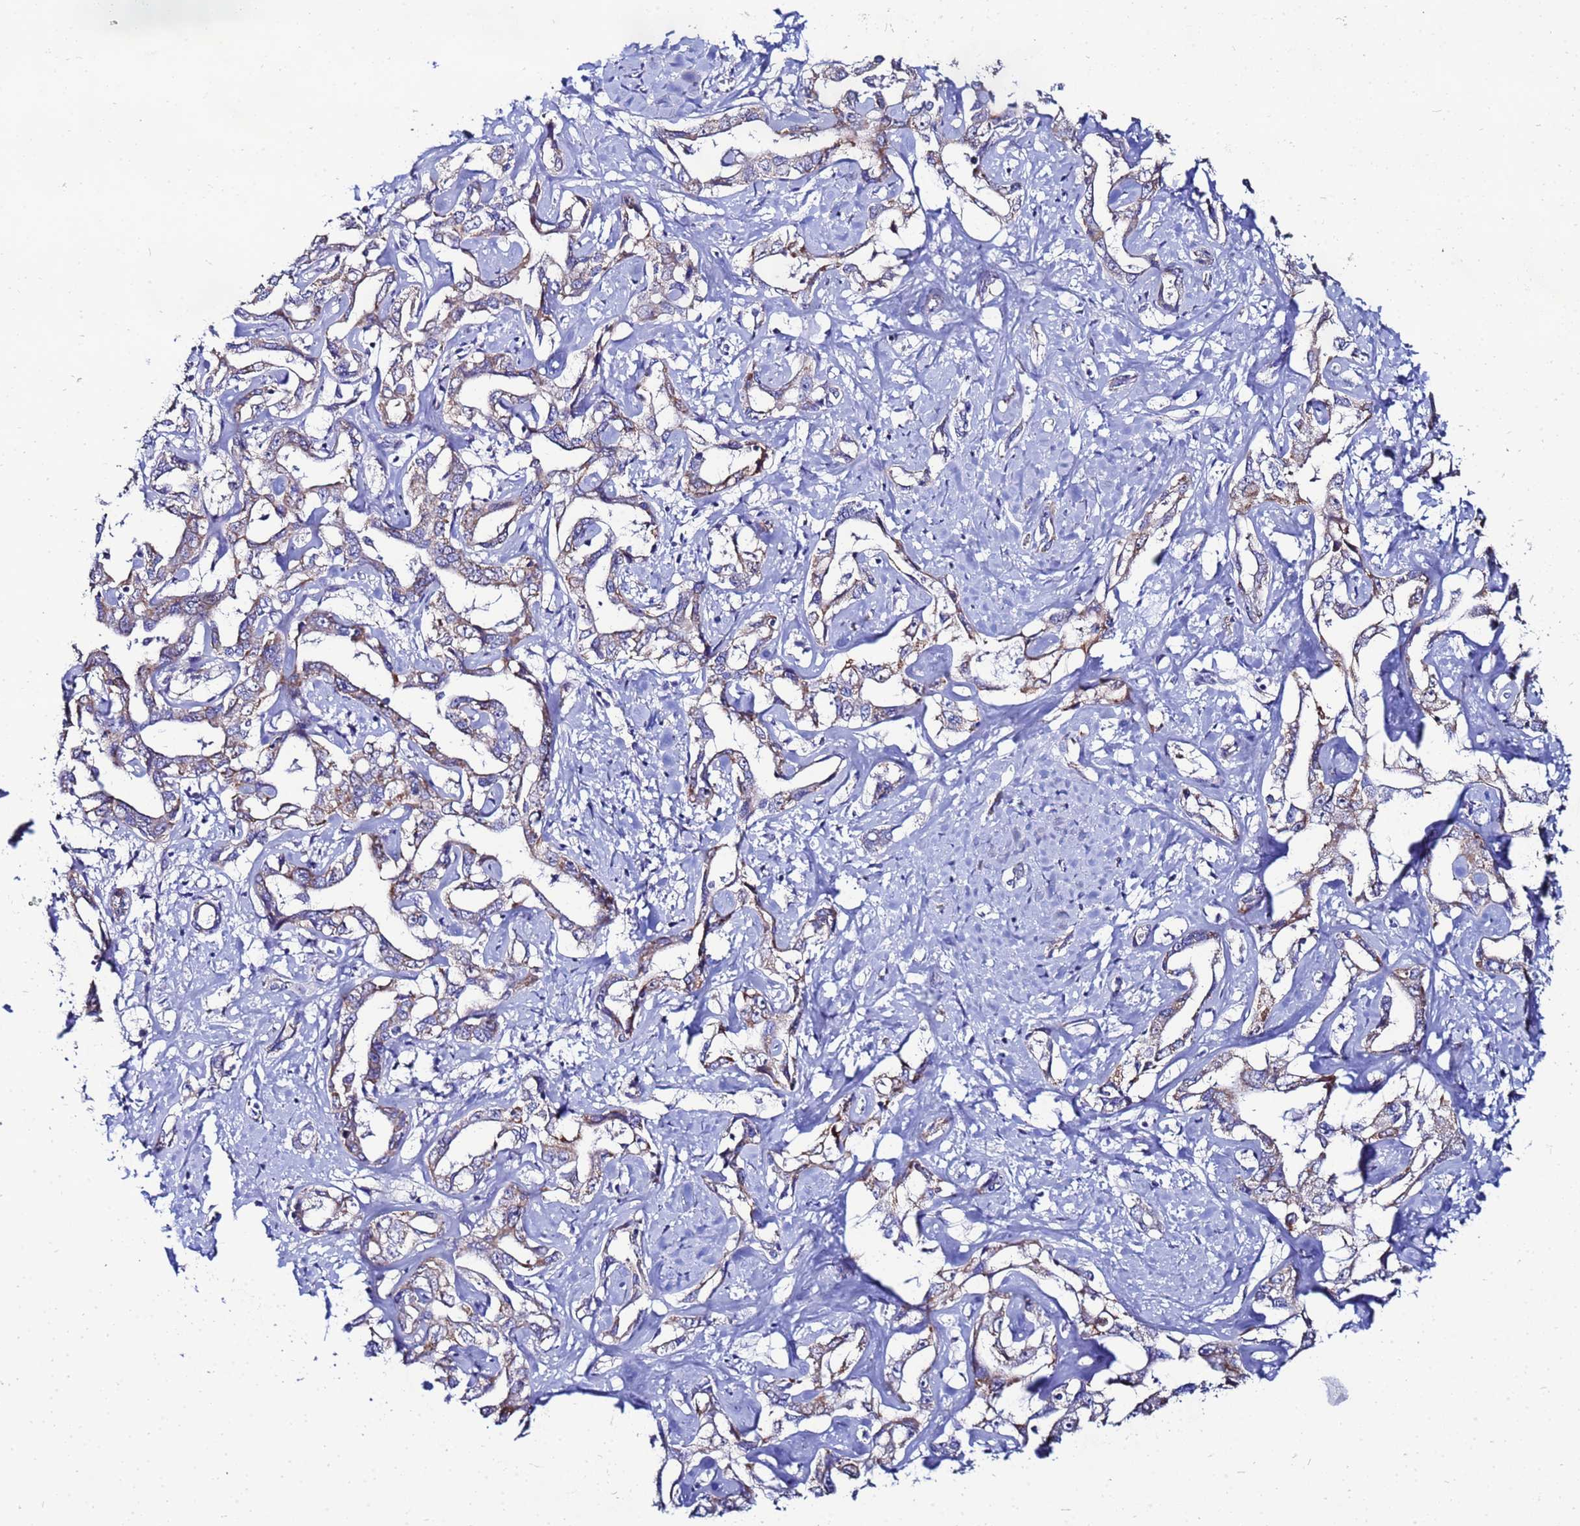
{"staining": {"intensity": "weak", "quantity": "25%-75%", "location": "cytoplasmic/membranous"}, "tissue": "liver cancer", "cell_type": "Tumor cells", "image_type": "cancer", "snomed": [{"axis": "morphology", "description": "Cholangiocarcinoma"}, {"axis": "topography", "description": "Liver"}], "caption": "Immunohistochemical staining of human cholangiocarcinoma (liver) shows low levels of weak cytoplasmic/membranous positivity in approximately 25%-75% of tumor cells. (DAB IHC, brown staining for protein, blue staining for nuclei).", "gene": "FAHD2A", "patient": {"sex": "male", "age": 59}}